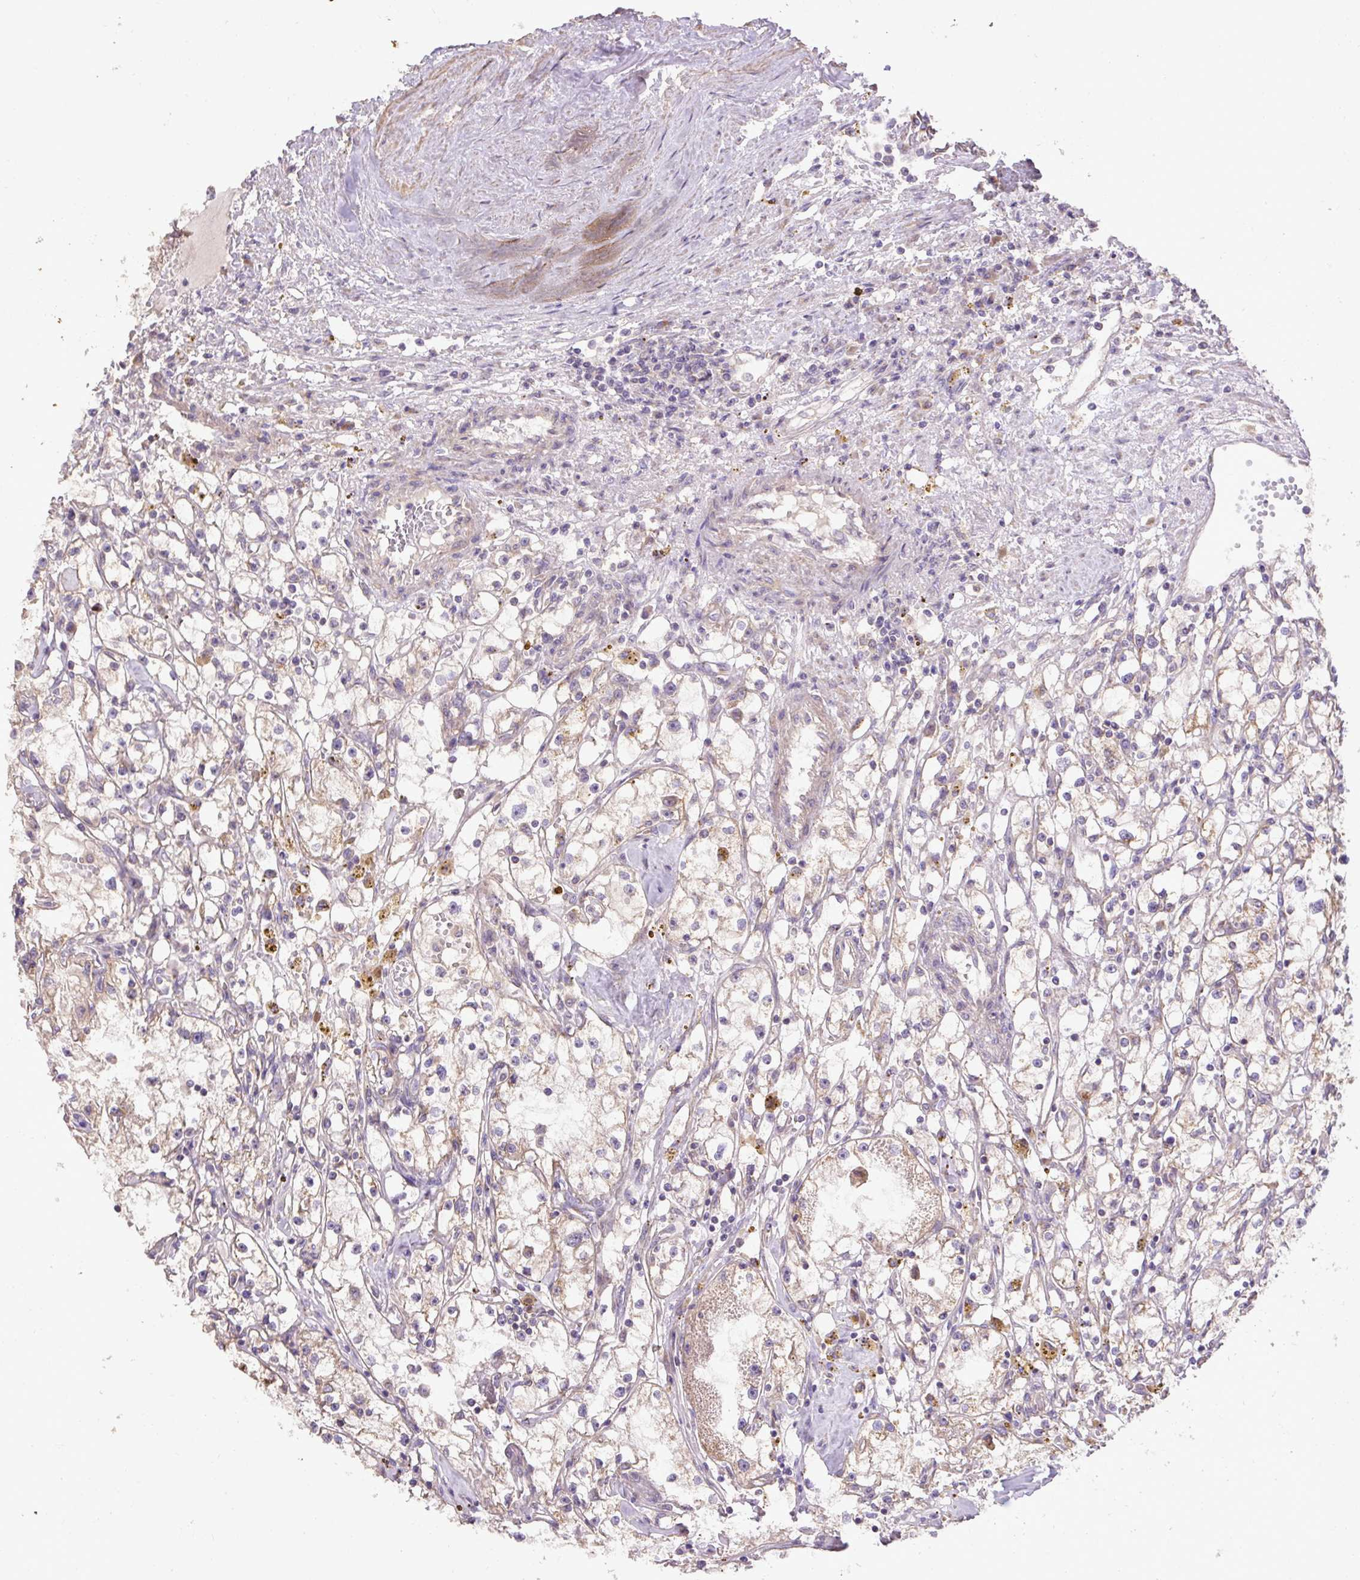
{"staining": {"intensity": "moderate", "quantity": "<25%", "location": "cytoplasmic/membranous"}, "tissue": "renal cancer", "cell_type": "Tumor cells", "image_type": "cancer", "snomed": [{"axis": "morphology", "description": "Adenocarcinoma, NOS"}, {"axis": "topography", "description": "Kidney"}], "caption": "Tumor cells reveal low levels of moderate cytoplasmic/membranous expression in approximately <25% of cells in human renal adenocarcinoma. (DAB (3,3'-diaminobenzidine) = brown stain, brightfield microscopy at high magnification).", "gene": "ABR", "patient": {"sex": "male", "age": 56}}